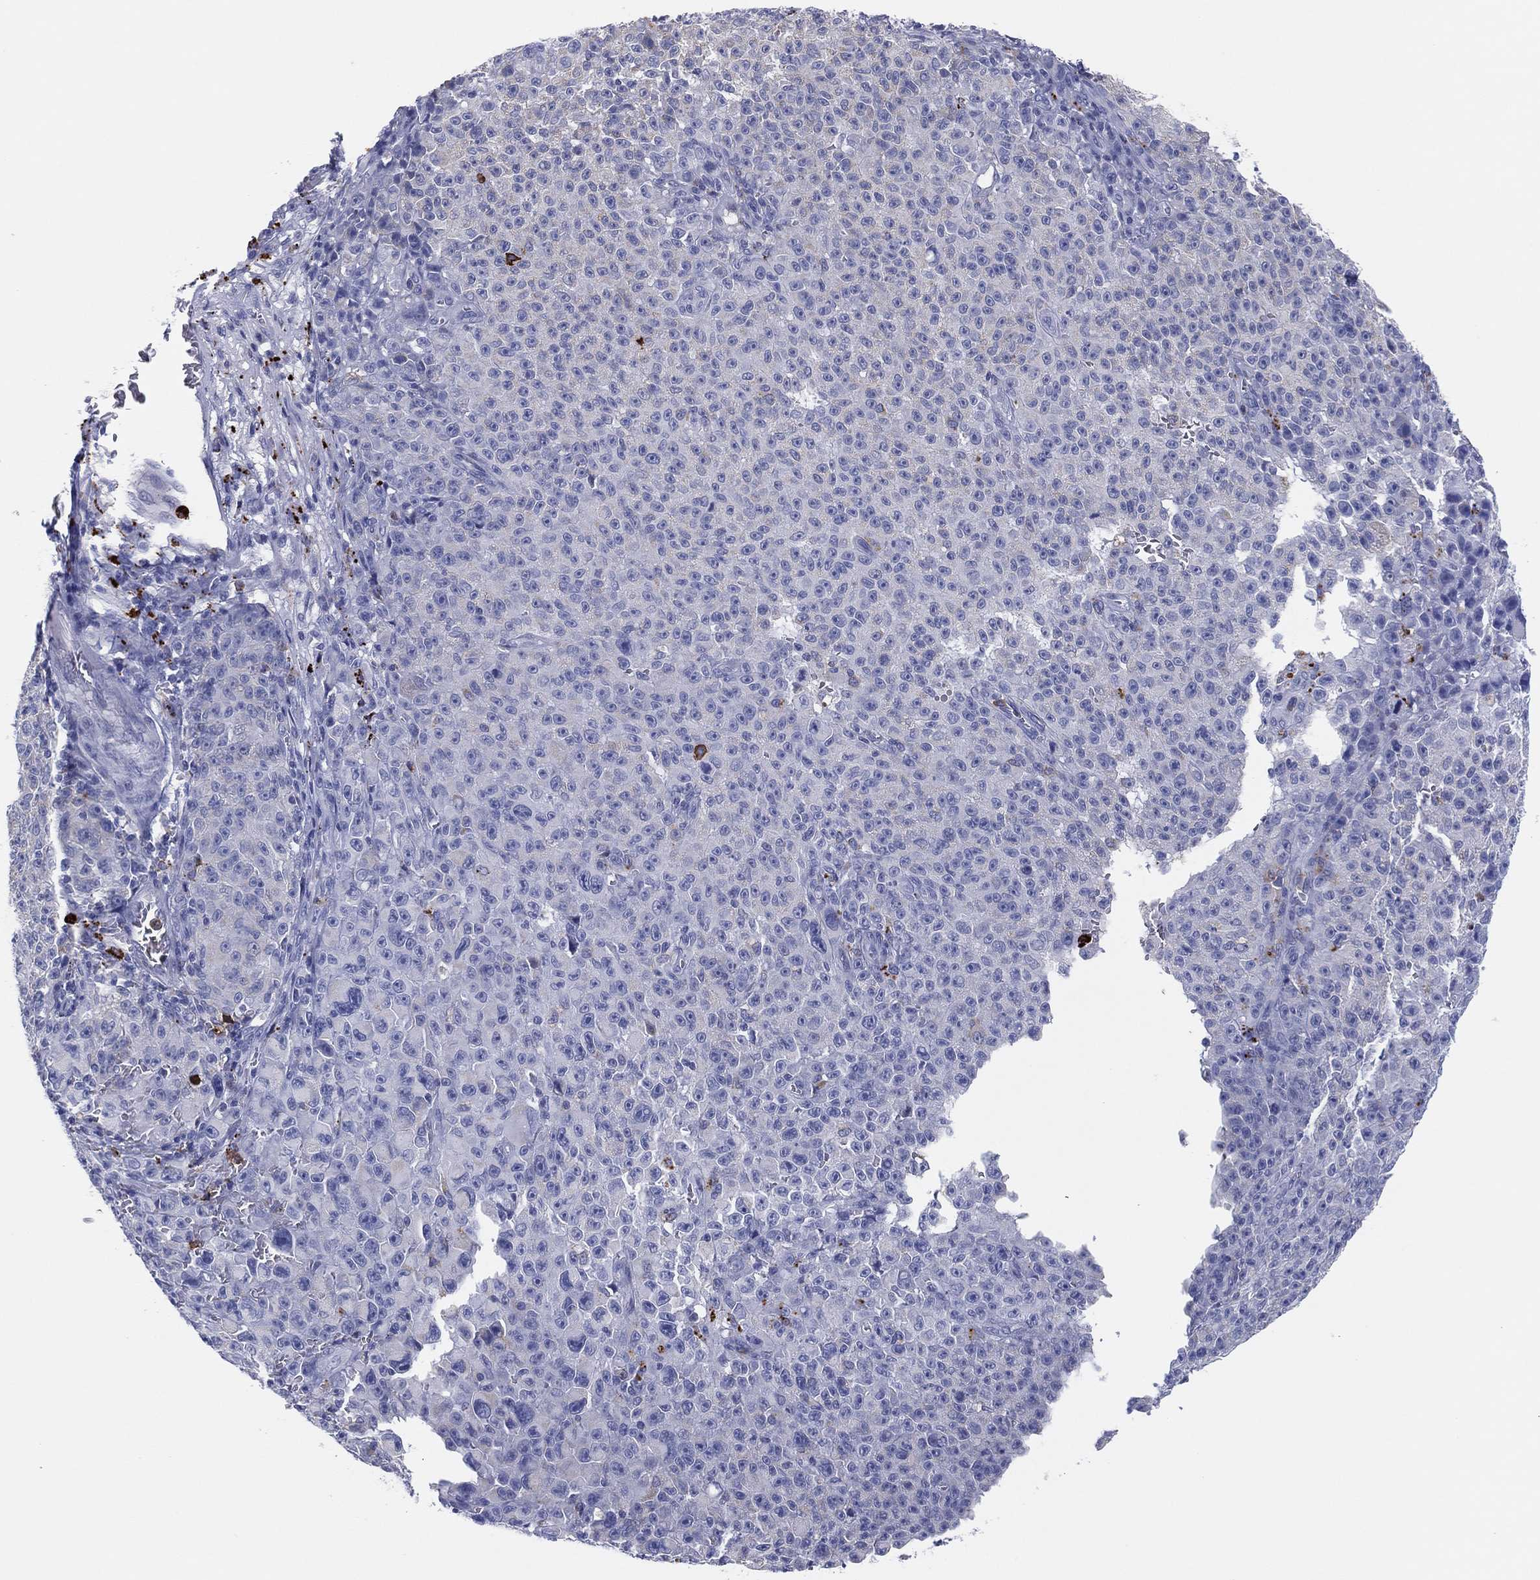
{"staining": {"intensity": "negative", "quantity": "none", "location": "none"}, "tissue": "melanoma", "cell_type": "Tumor cells", "image_type": "cancer", "snomed": [{"axis": "morphology", "description": "Malignant melanoma, NOS"}, {"axis": "topography", "description": "Skin"}], "caption": "An image of human malignant melanoma is negative for staining in tumor cells.", "gene": "PLAC8", "patient": {"sex": "female", "age": 82}}